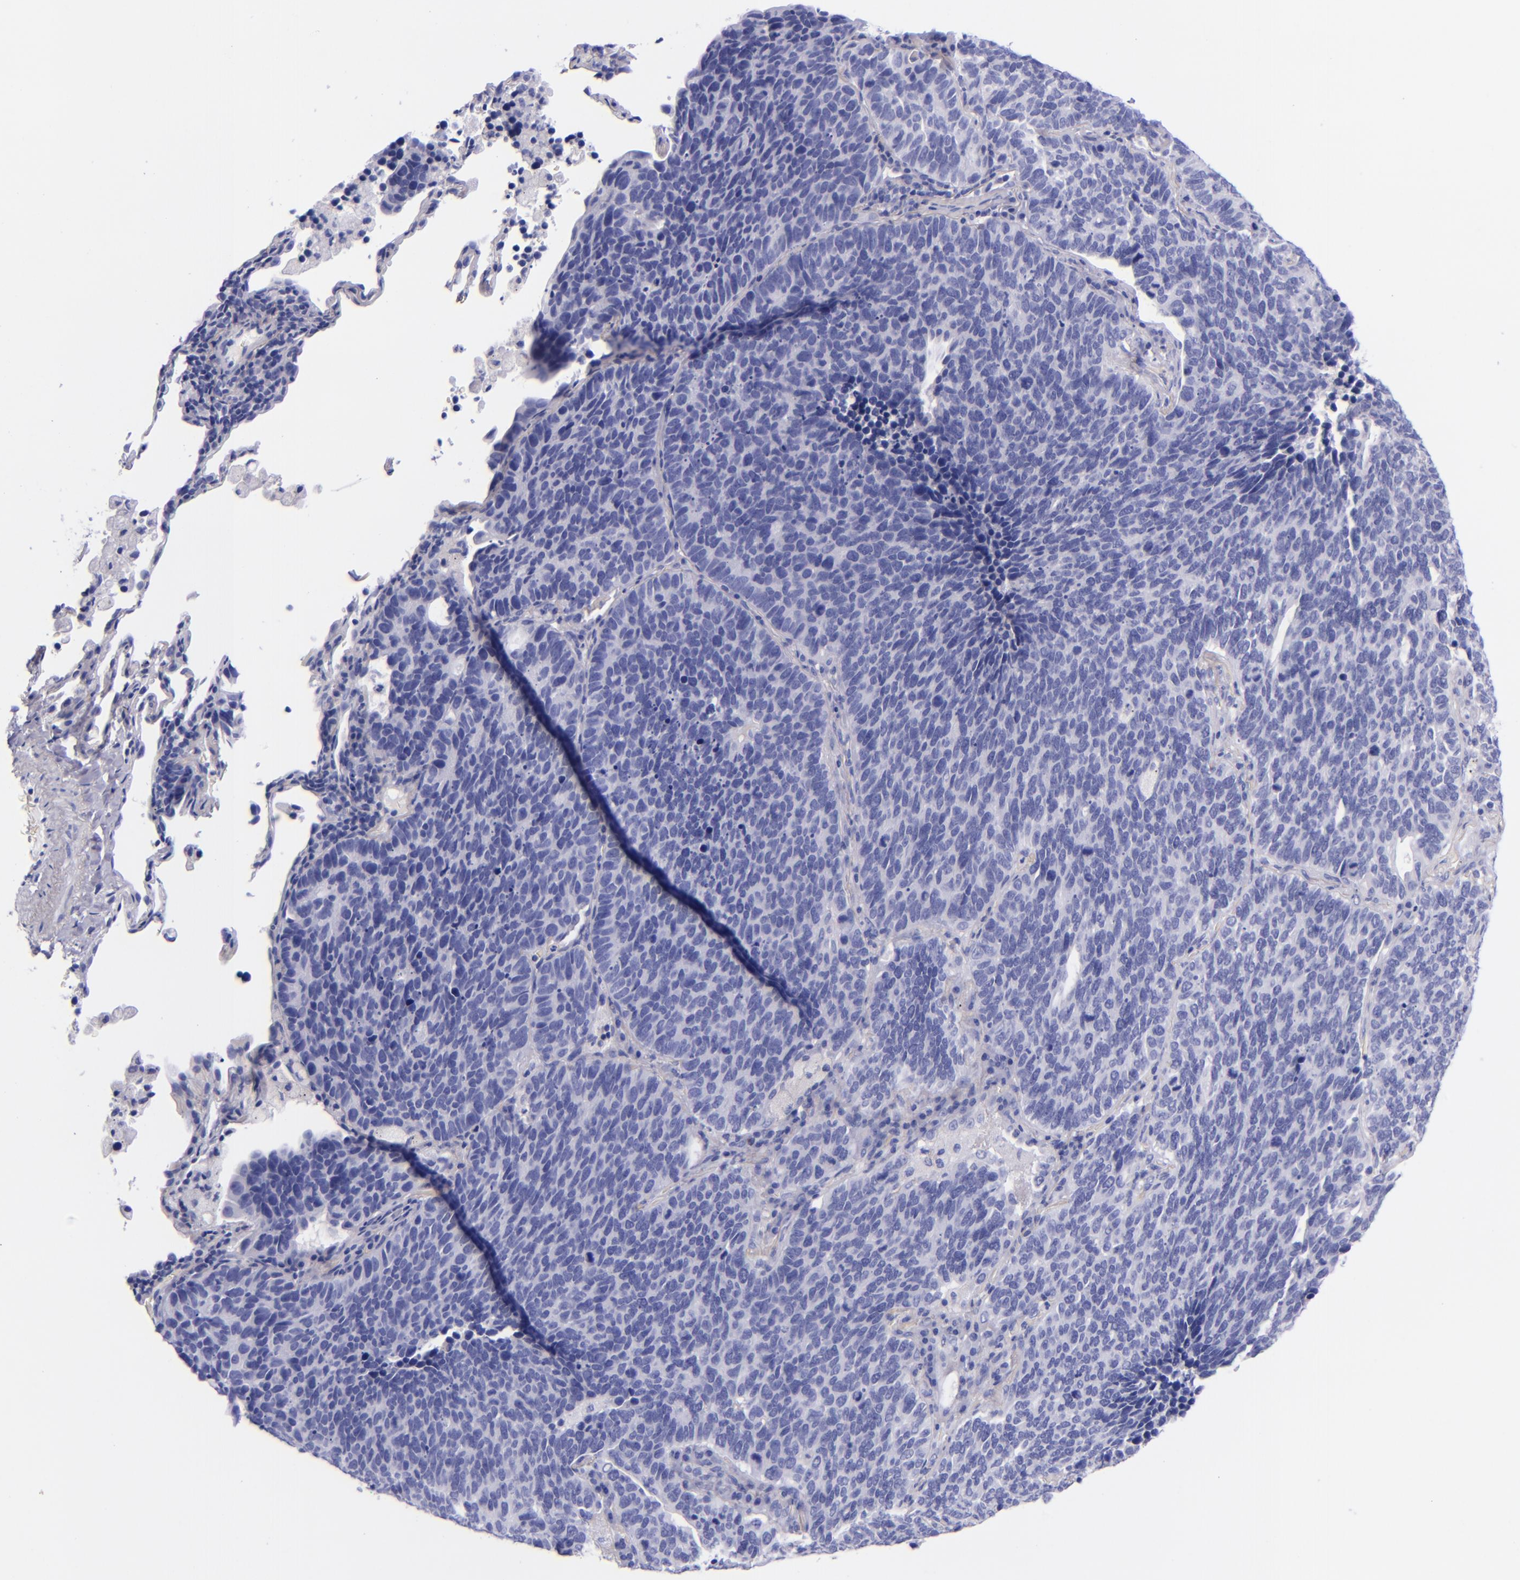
{"staining": {"intensity": "negative", "quantity": "none", "location": "none"}, "tissue": "lung cancer", "cell_type": "Tumor cells", "image_type": "cancer", "snomed": [{"axis": "morphology", "description": "Neoplasm, malignant, NOS"}, {"axis": "topography", "description": "Lung"}], "caption": "Immunohistochemistry of human neoplasm (malignant) (lung) reveals no expression in tumor cells.", "gene": "LAG3", "patient": {"sex": "female", "age": 75}}